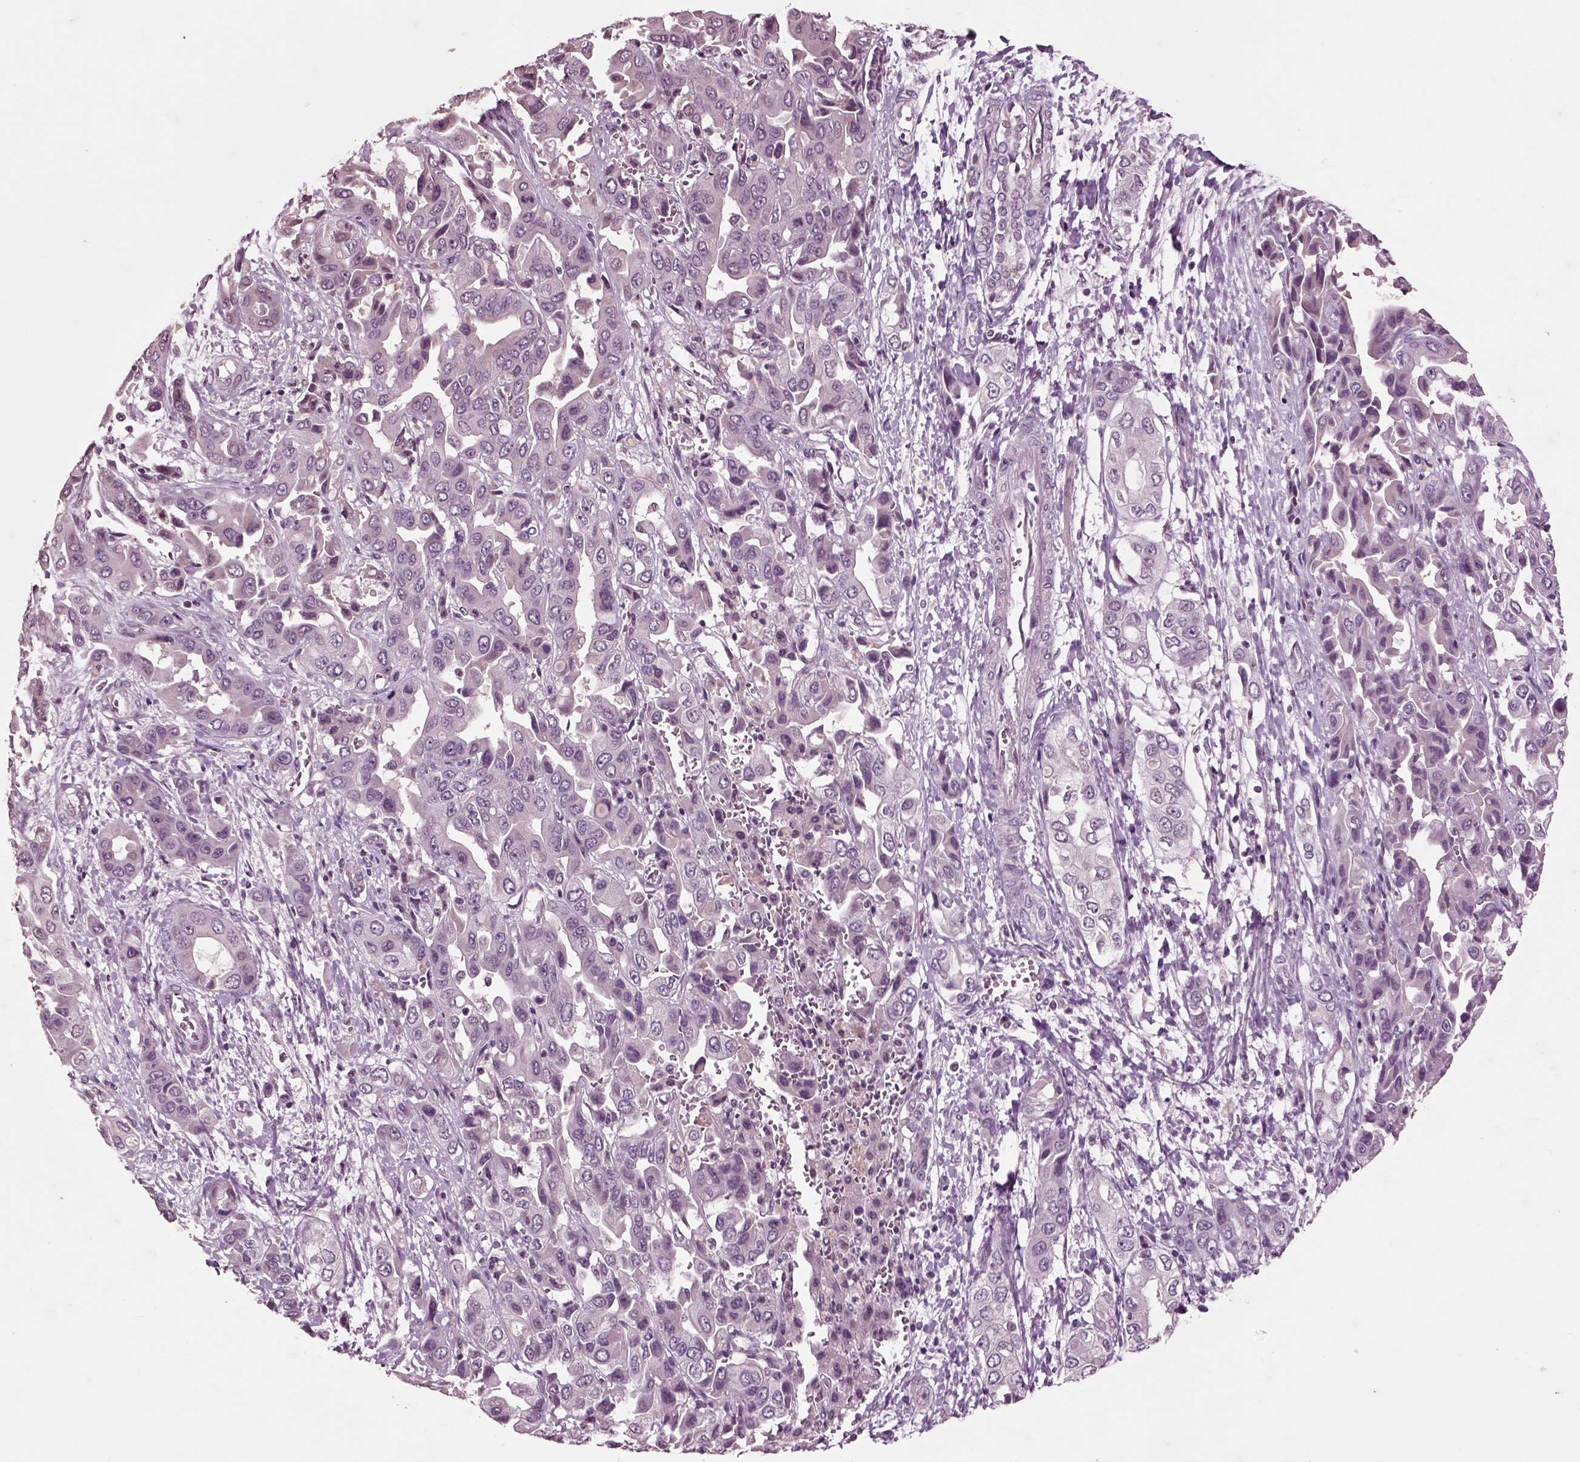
{"staining": {"intensity": "negative", "quantity": "none", "location": "none"}, "tissue": "liver cancer", "cell_type": "Tumor cells", "image_type": "cancer", "snomed": [{"axis": "morphology", "description": "Cholangiocarcinoma"}, {"axis": "topography", "description": "Liver"}], "caption": "This is an IHC photomicrograph of liver cancer (cholangiocarcinoma). There is no staining in tumor cells.", "gene": "CHGB", "patient": {"sex": "female", "age": 52}}